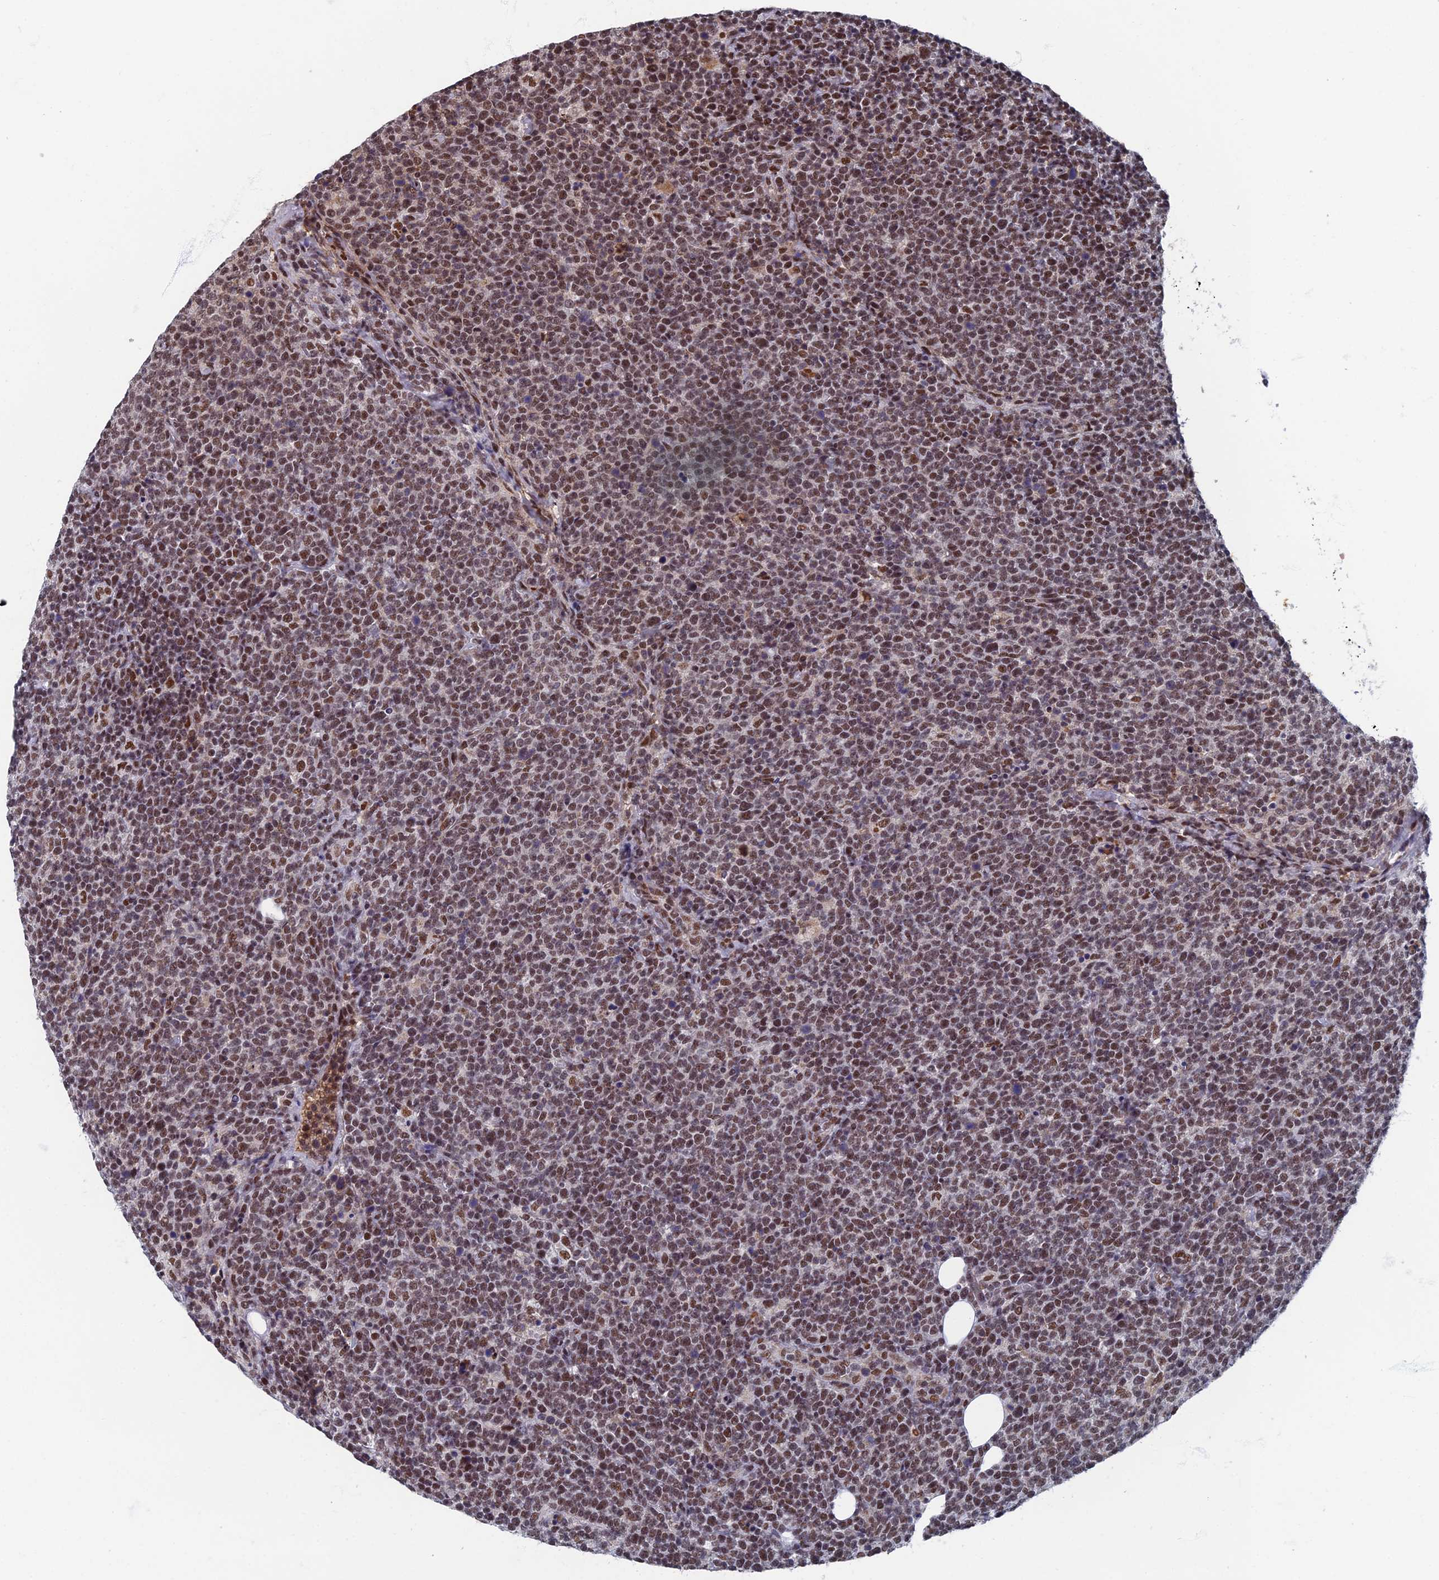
{"staining": {"intensity": "weak", "quantity": ">75%", "location": "nuclear"}, "tissue": "lymphoma", "cell_type": "Tumor cells", "image_type": "cancer", "snomed": [{"axis": "morphology", "description": "Malignant lymphoma, non-Hodgkin's type, High grade"}, {"axis": "topography", "description": "Lymph node"}], "caption": "Immunohistochemistry (IHC) image of human lymphoma stained for a protein (brown), which demonstrates low levels of weak nuclear expression in approximately >75% of tumor cells.", "gene": "TAF13", "patient": {"sex": "male", "age": 61}}